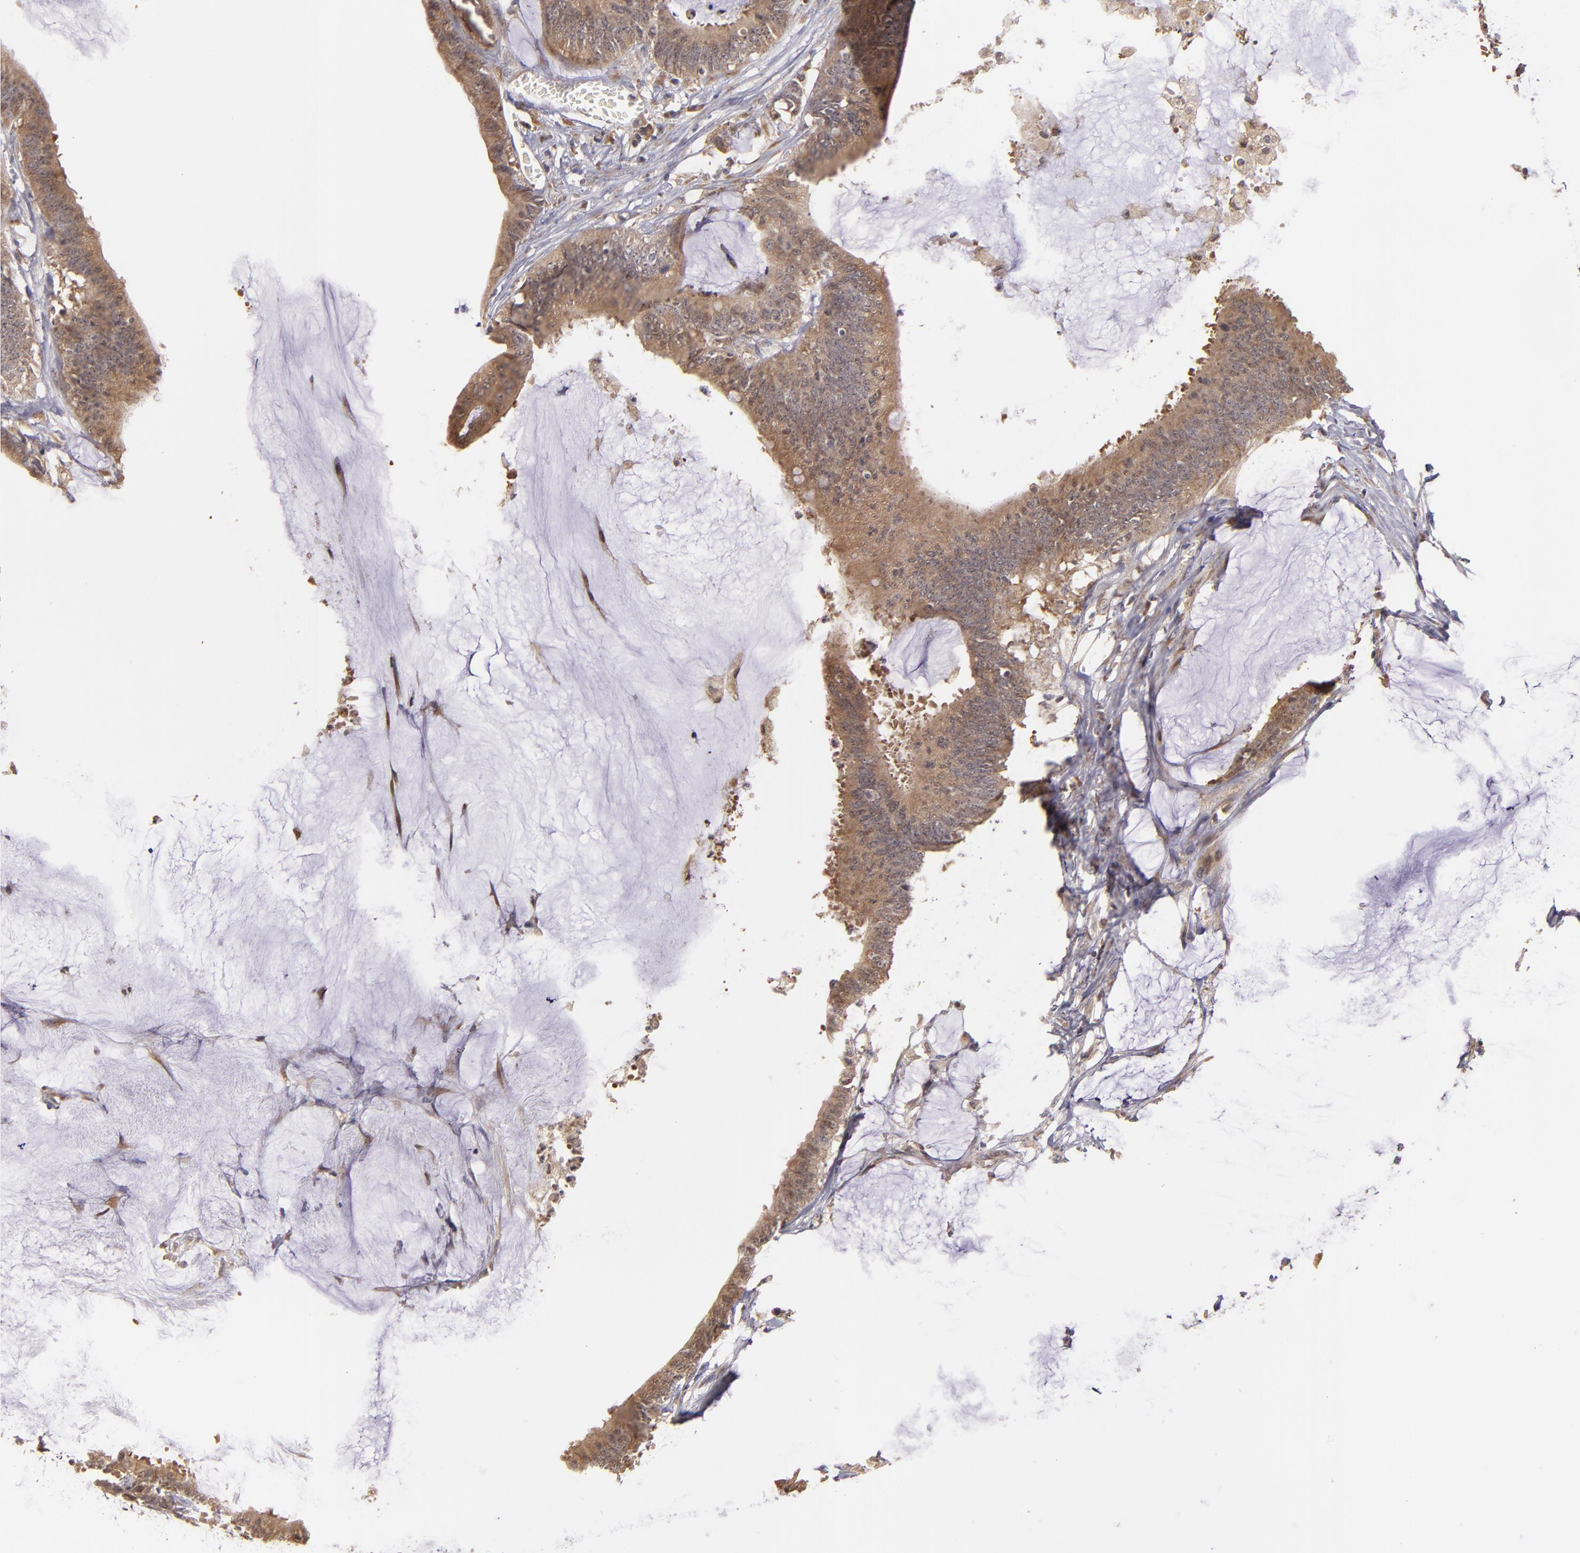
{"staining": {"intensity": "strong", "quantity": ">75%", "location": "cytoplasmic/membranous"}, "tissue": "colorectal cancer", "cell_type": "Tumor cells", "image_type": "cancer", "snomed": [{"axis": "morphology", "description": "Adenocarcinoma, NOS"}, {"axis": "topography", "description": "Rectum"}], "caption": "Immunohistochemical staining of colorectal adenocarcinoma exhibits strong cytoplasmic/membranous protein staining in approximately >75% of tumor cells.", "gene": "CASP1", "patient": {"sex": "female", "age": 66}}